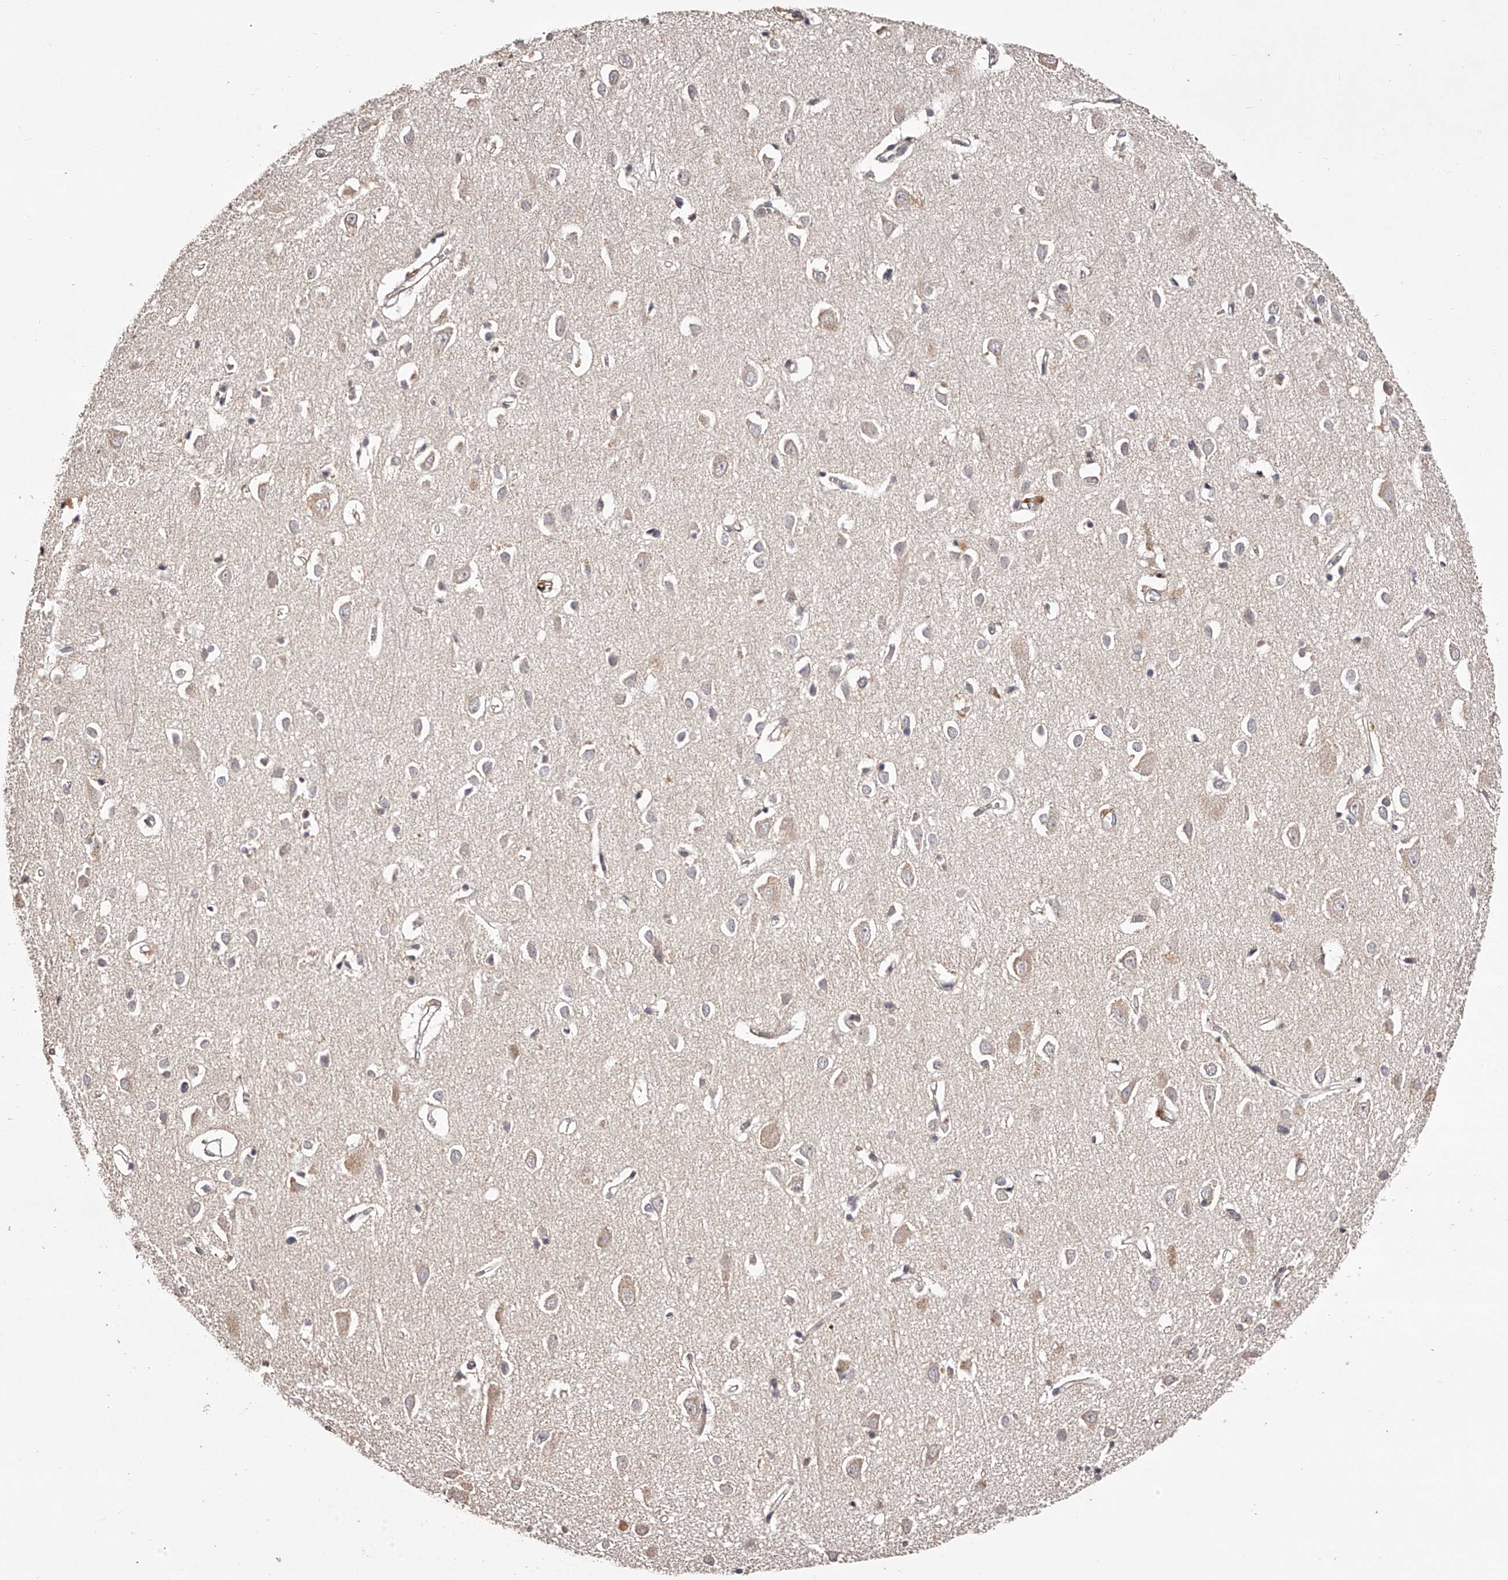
{"staining": {"intensity": "negative", "quantity": "none", "location": "none"}, "tissue": "cerebral cortex", "cell_type": "Endothelial cells", "image_type": "normal", "snomed": [{"axis": "morphology", "description": "Normal tissue, NOS"}, {"axis": "topography", "description": "Cerebral cortex"}], "caption": "Unremarkable cerebral cortex was stained to show a protein in brown. There is no significant staining in endothelial cells. (Immunohistochemistry (ihc), brightfield microscopy, high magnification).", "gene": "ODF2L", "patient": {"sex": "female", "age": 64}}